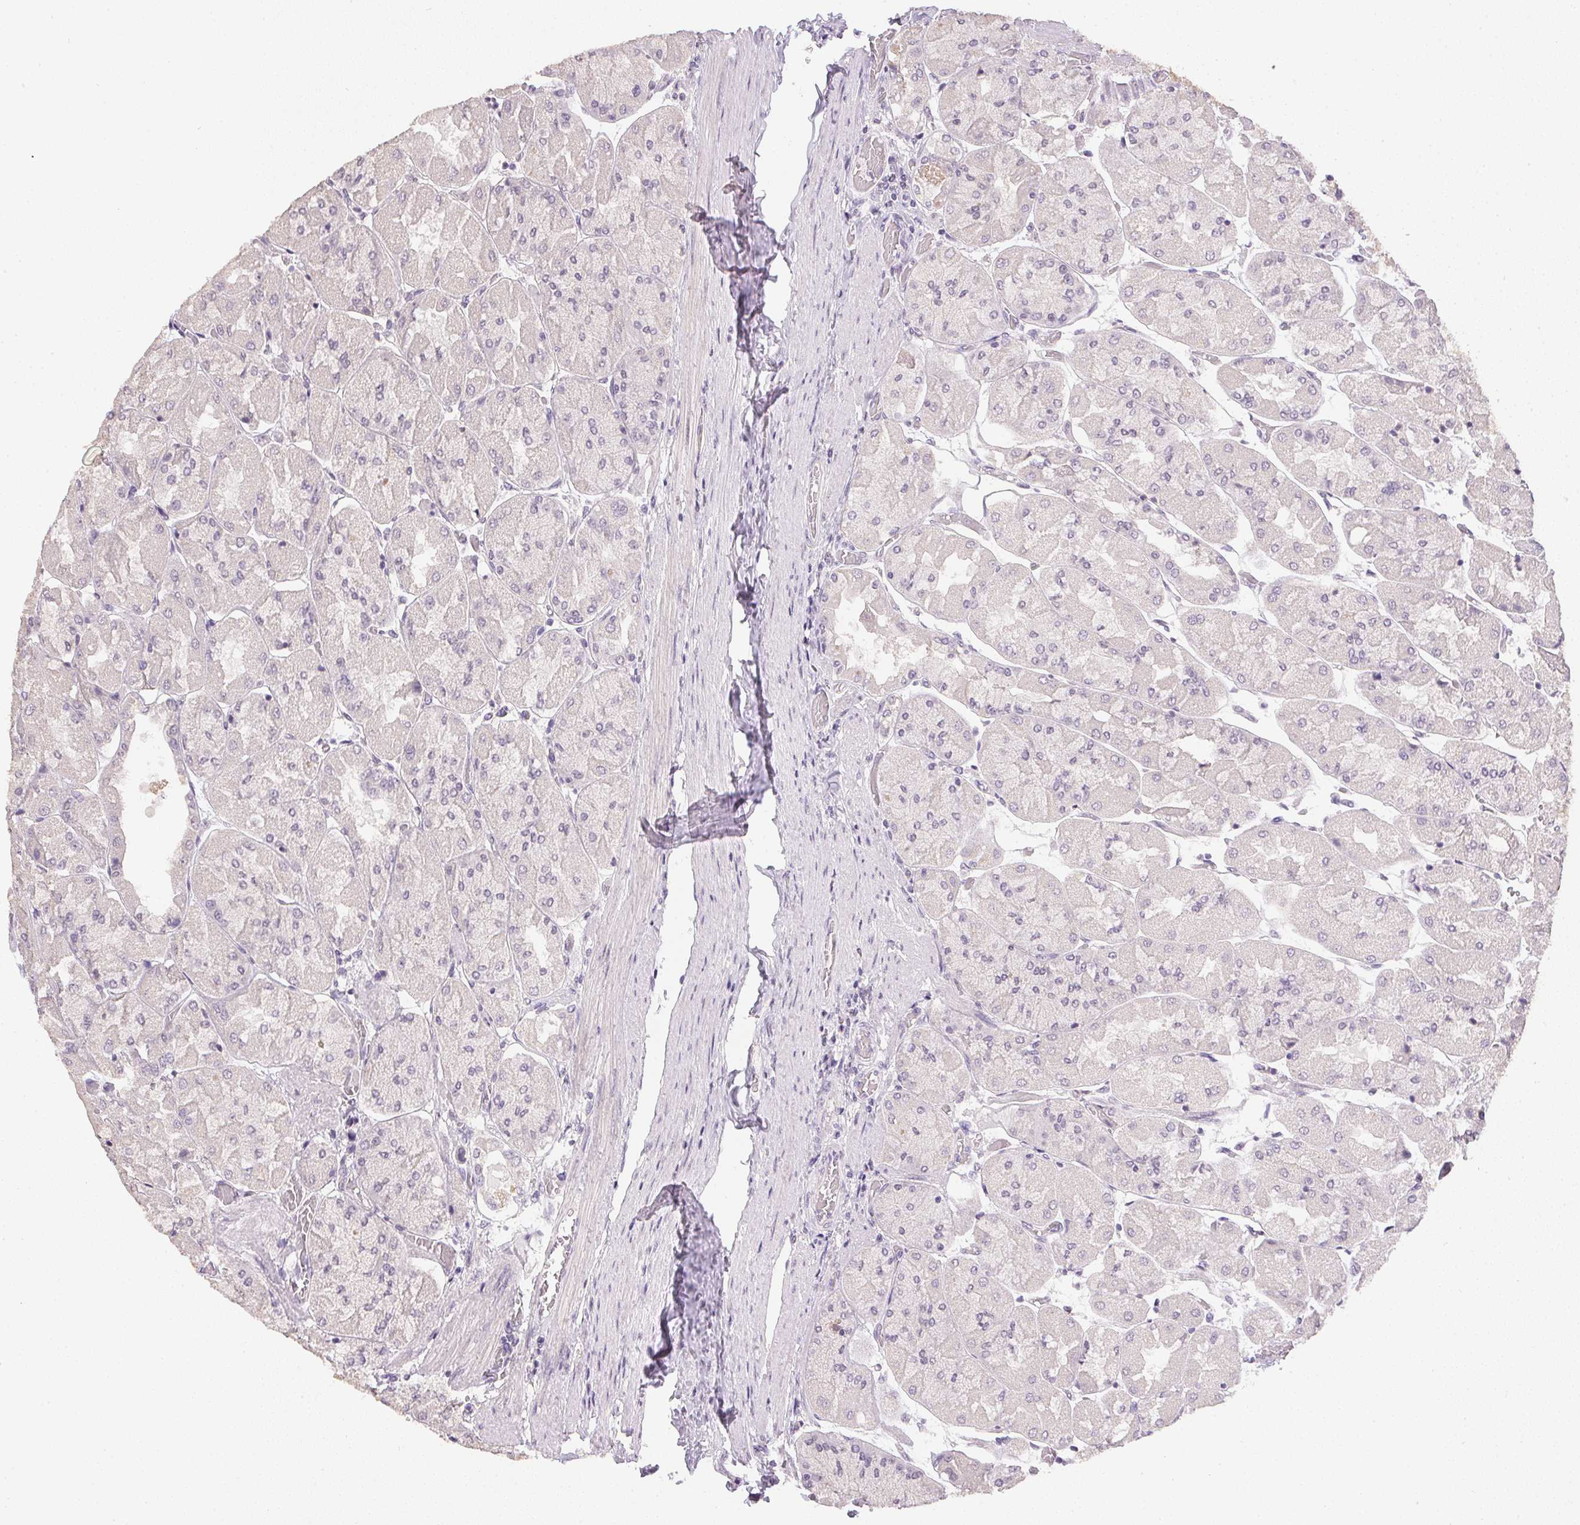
{"staining": {"intensity": "negative", "quantity": "none", "location": "none"}, "tissue": "stomach", "cell_type": "Glandular cells", "image_type": "normal", "snomed": [{"axis": "morphology", "description": "Normal tissue, NOS"}, {"axis": "topography", "description": "Stomach"}], "caption": "IHC of unremarkable human stomach demonstrates no staining in glandular cells.", "gene": "PPY", "patient": {"sex": "female", "age": 61}}